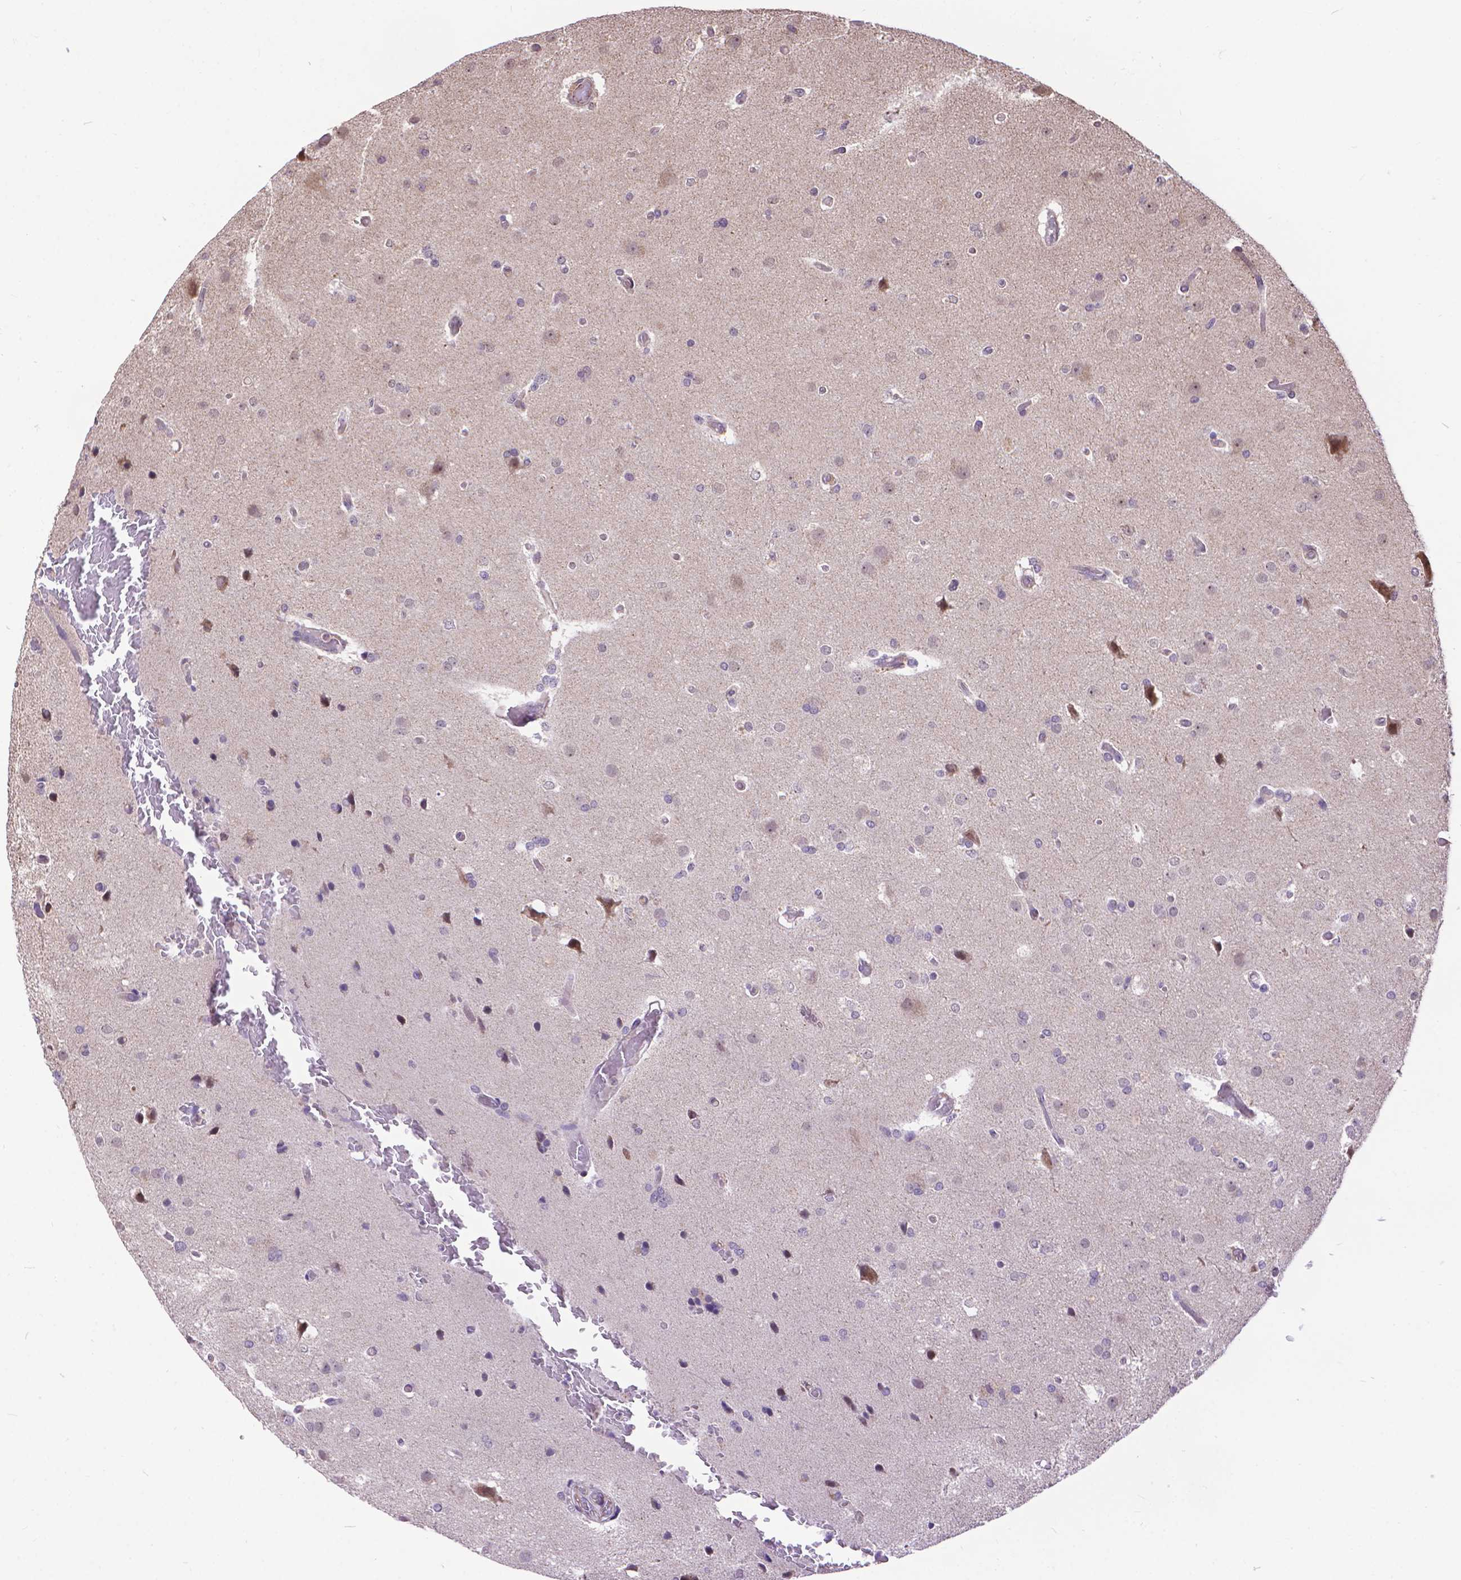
{"staining": {"intensity": "negative", "quantity": "none", "location": "none"}, "tissue": "glioma", "cell_type": "Tumor cells", "image_type": "cancer", "snomed": [{"axis": "morphology", "description": "Glioma, malignant, High grade"}, {"axis": "topography", "description": "Brain"}], "caption": "High magnification brightfield microscopy of glioma stained with DAB (3,3'-diaminobenzidine) (brown) and counterstained with hematoxylin (blue): tumor cells show no significant staining. The staining was performed using DAB (3,3'-diaminobenzidine) to visualize the protein expression in brown, while the nuclei were stained in blue with hematoxylin (Magnification: 20x).", "gene": "TMEM135", "patient": {"sex": "male", "age": 68}}